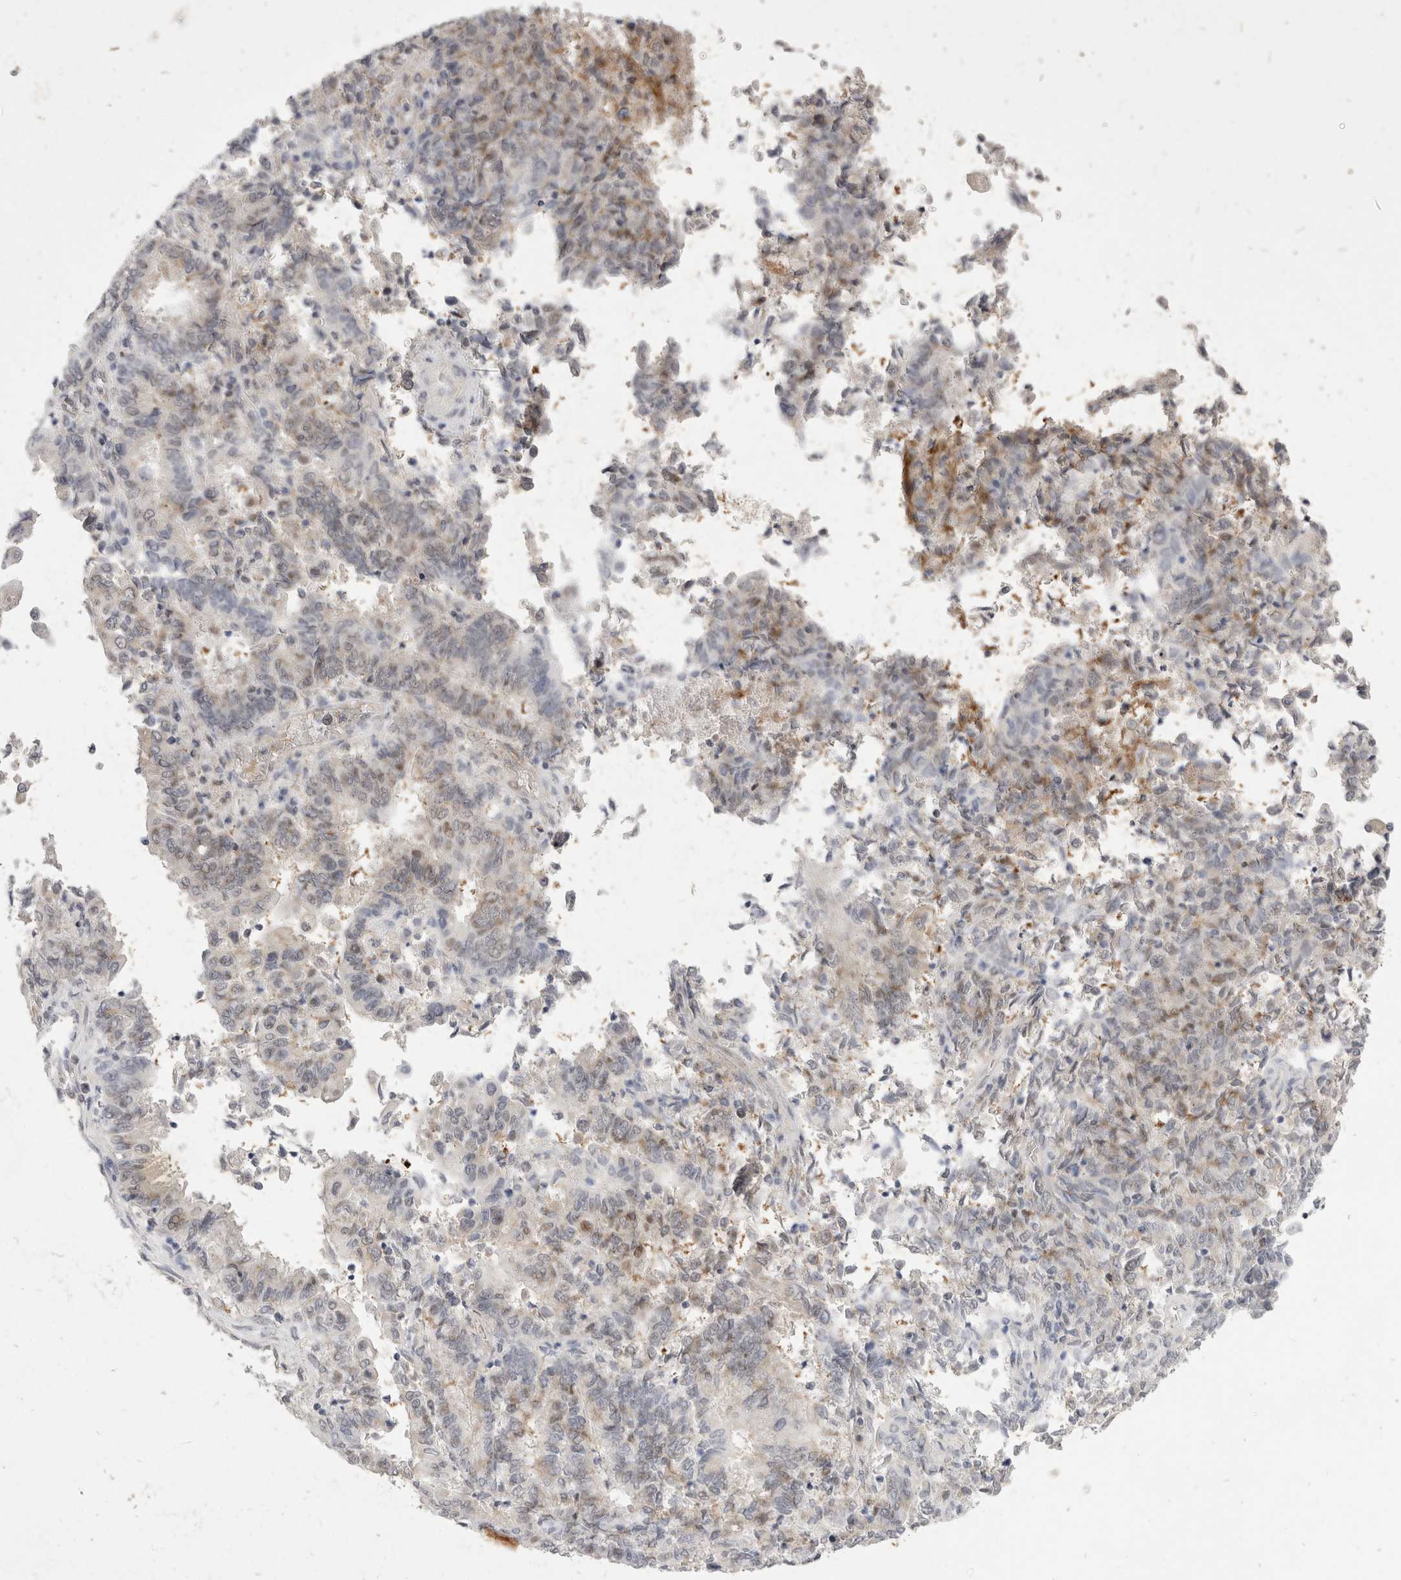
{"staining": {"intensity": "negative", "quantity": "none", "location": "none"}, "tissue": "endometrial cancer", "cell_type": "Tumor cells", "image_type": "cancer", "snomed": [{"axis": "morphology", "description": "Adenocarcinoma, NOS"}, {"axis": "topography", "description": "Endometrium"}], "caption": "High power microscopy micrograph of an immunohistochemistry (IHC) histopathology image of endometrial cancer, revealing no significant positivity in tumor cells.", "gene": "TOM1L2", "patient": {"sex": "female", "age": 80}}